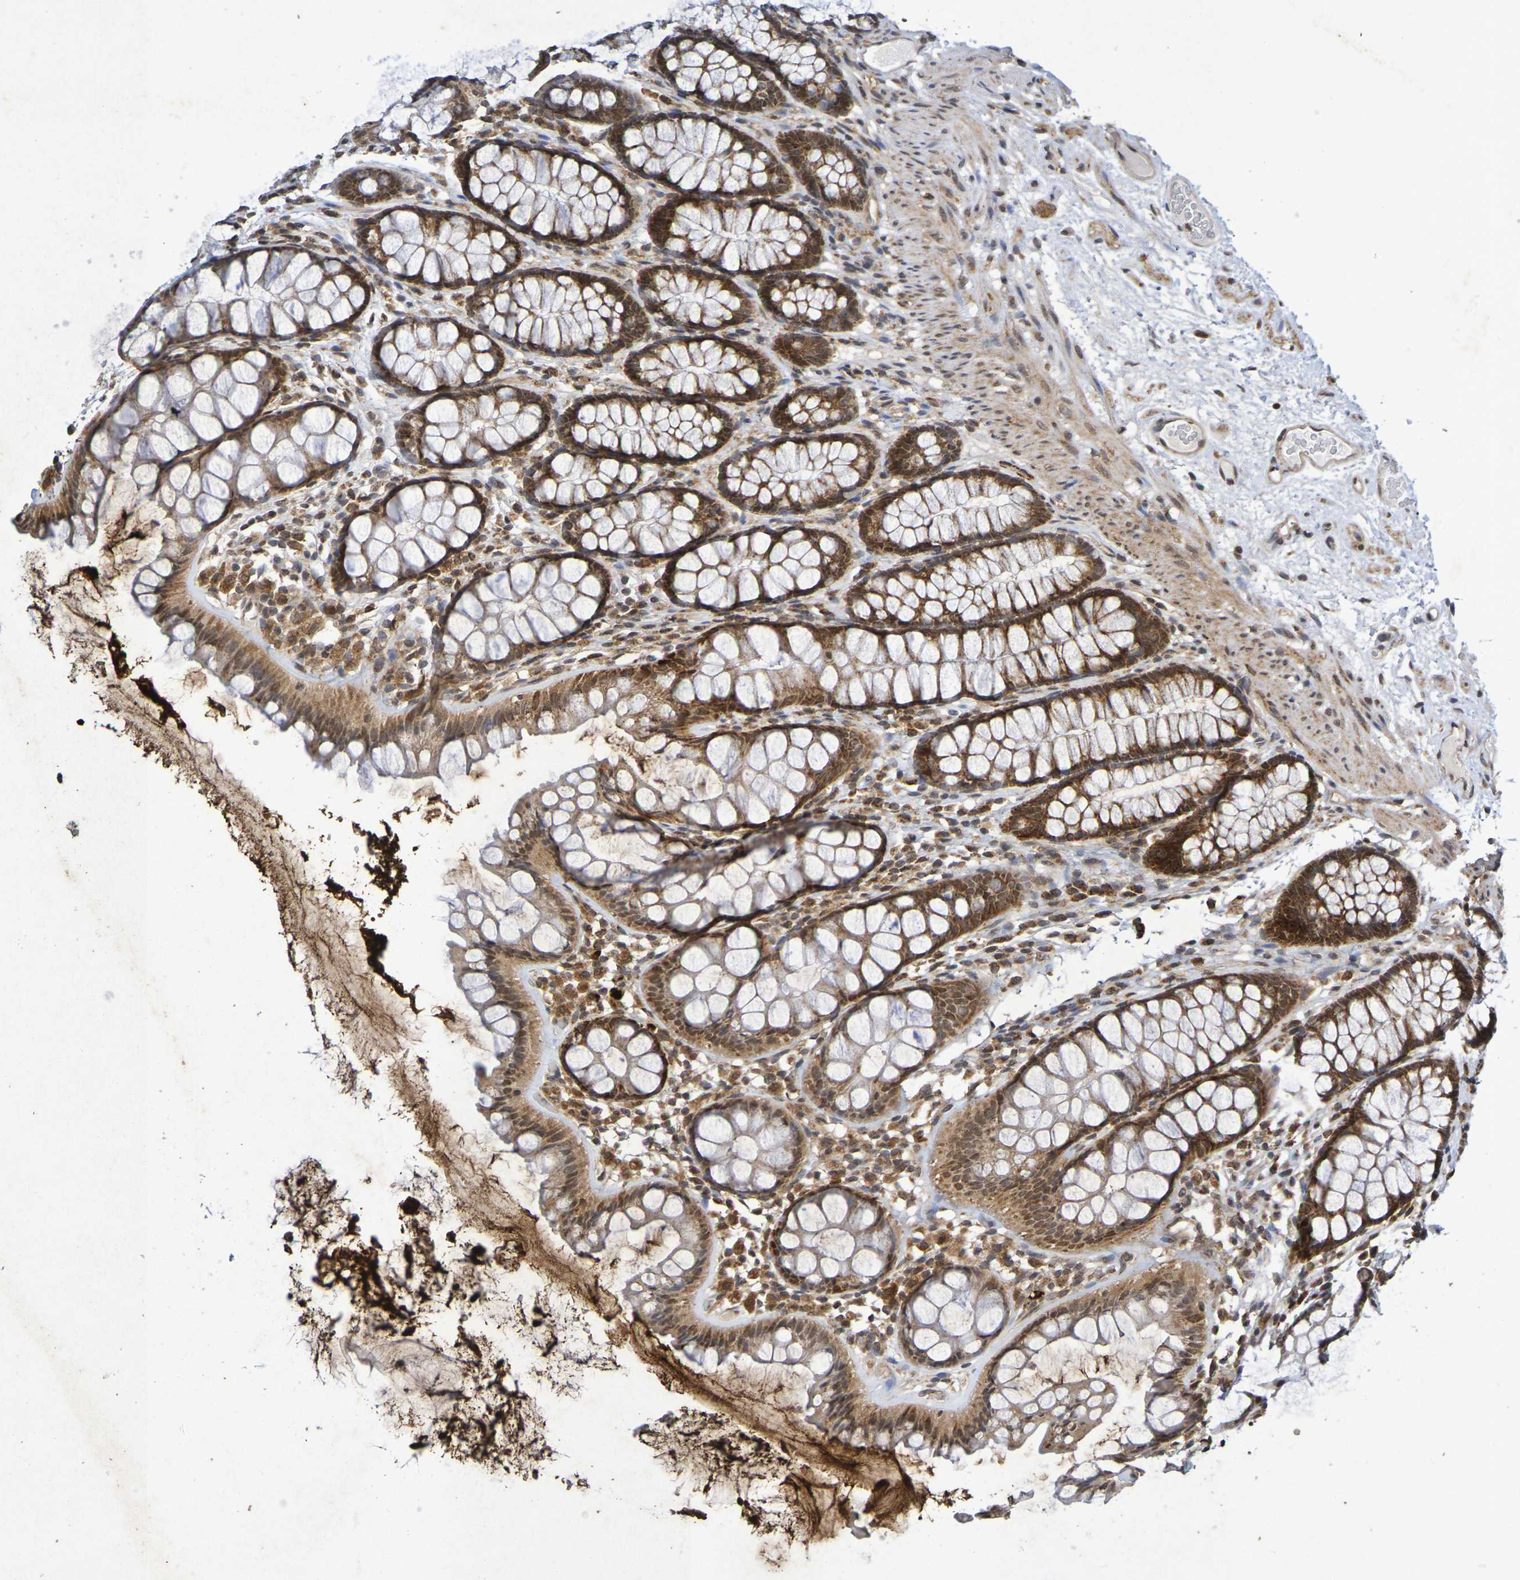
{"staining": {"intensity": "weak", "quantity": ">75%", "location": "cytoplasmic/membranous,nuclear"}, "tissue": "colon", "cell_type": "Endothelial cells", "image_type": "normal", "snomed": [{"axis": "morphology", "description": "Normal tissue, NOS"}, {"axis": "topography", "description": "Colon"}], "caption": "Weak cytoplasmic/membranous,nuclear protein expression is seen in approximately >75% of endothelial cells in colon. The staining is performed using DAB (3,3'-diaminobenzidine) brown chromogen to label protein expression. The nuclei are counter-stained blue using hematoxylin.", "gene": "GUCY1A2", "patient": {"sex": "female", "age": 55}}